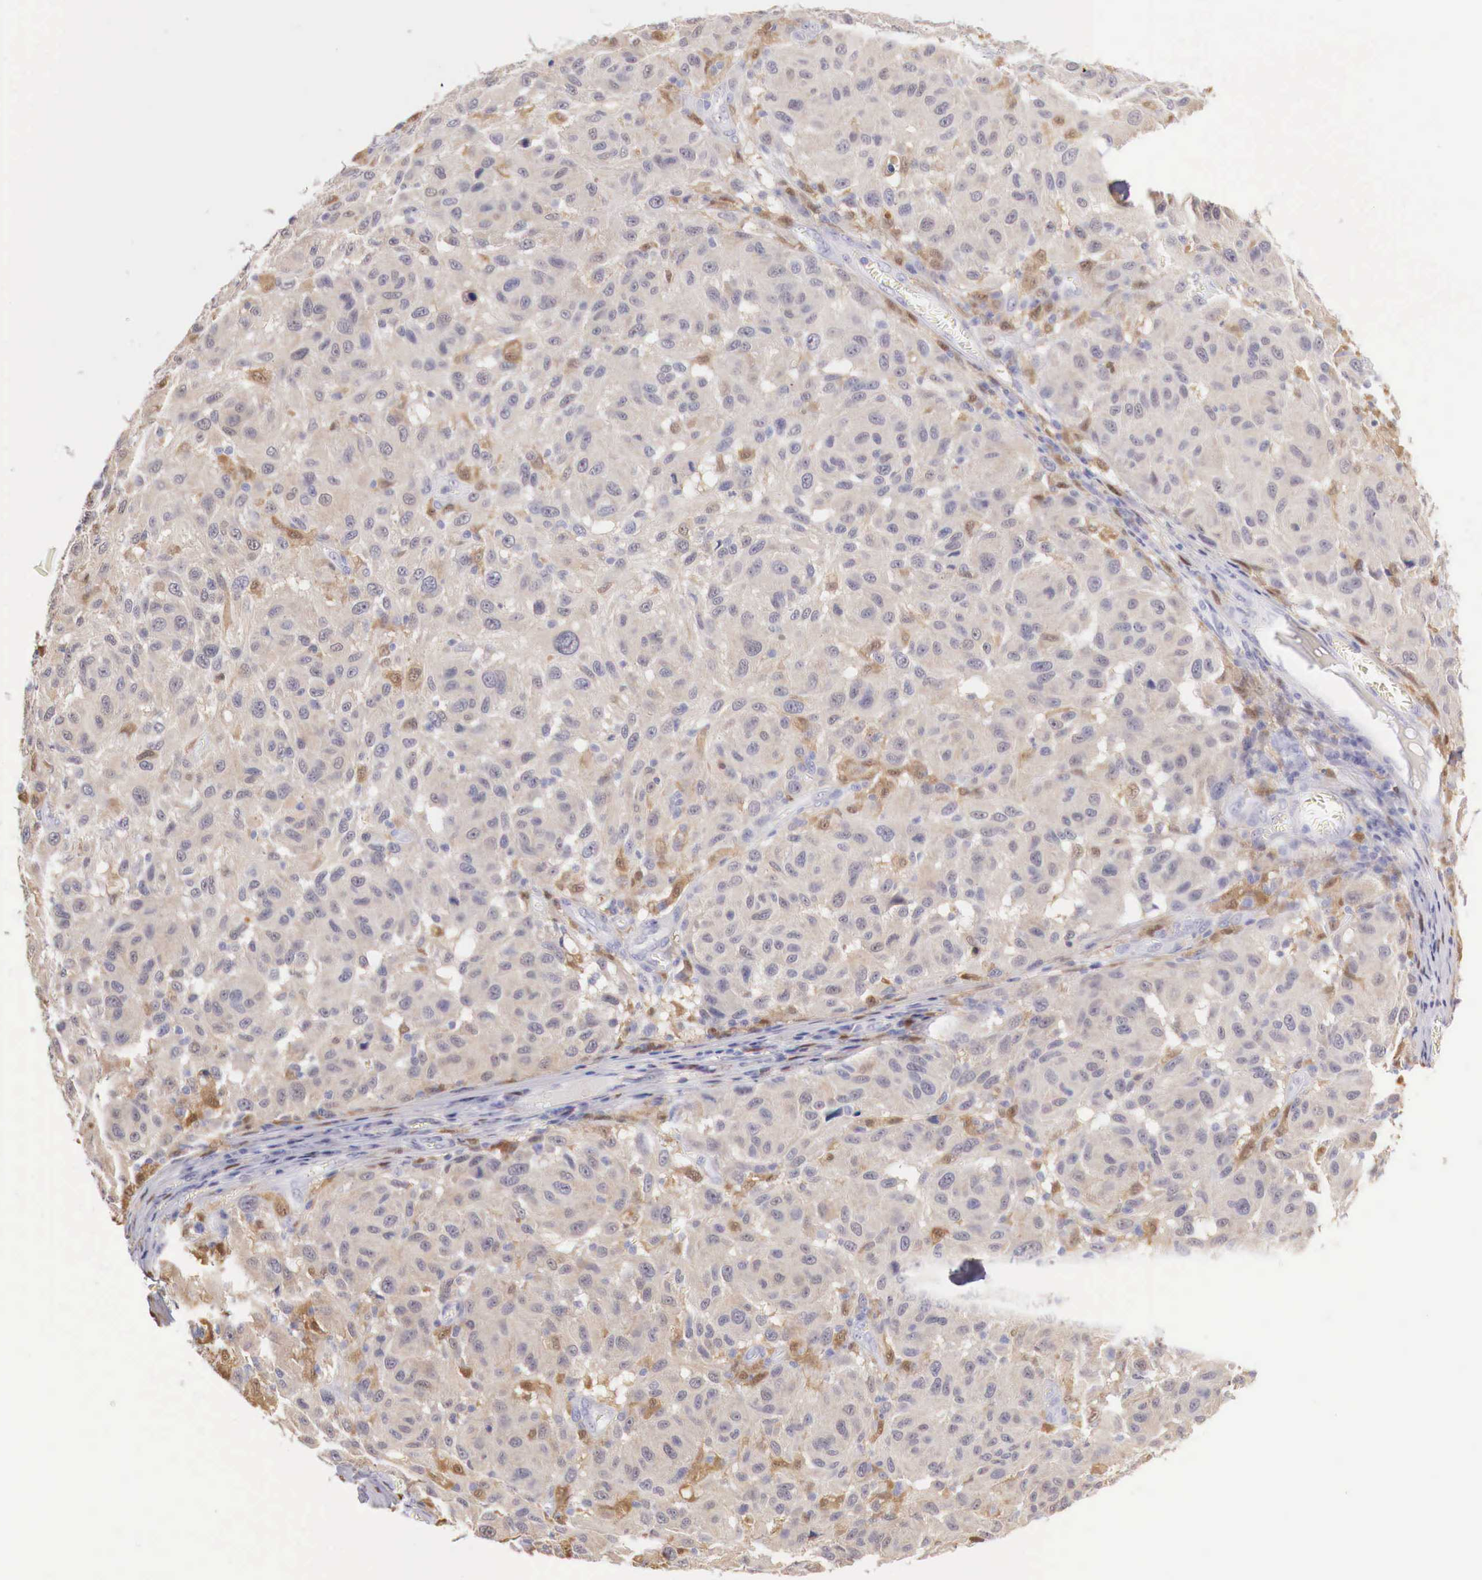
{"staining": {"intensity": "weak", "quantity": ">75%", "location": "cytoplasmic/membranous"}, "tissue": "melanoma", "cell_type": "Tumor cells", "image_type": "cancer", "snomed": [{"axis": "morphology", "description": "Malignant melanoma, NOS"}, {"axis": "topography", "description": "Skin"}], "caption": "About >75% of tumor cells in human malignant melanoma reveal weak cytoplasmic/membranous protein expression as visualized by brown immunohistochemical staining.", "gene": "RENBP", "patient": {"sex": "female", "age": 77}}